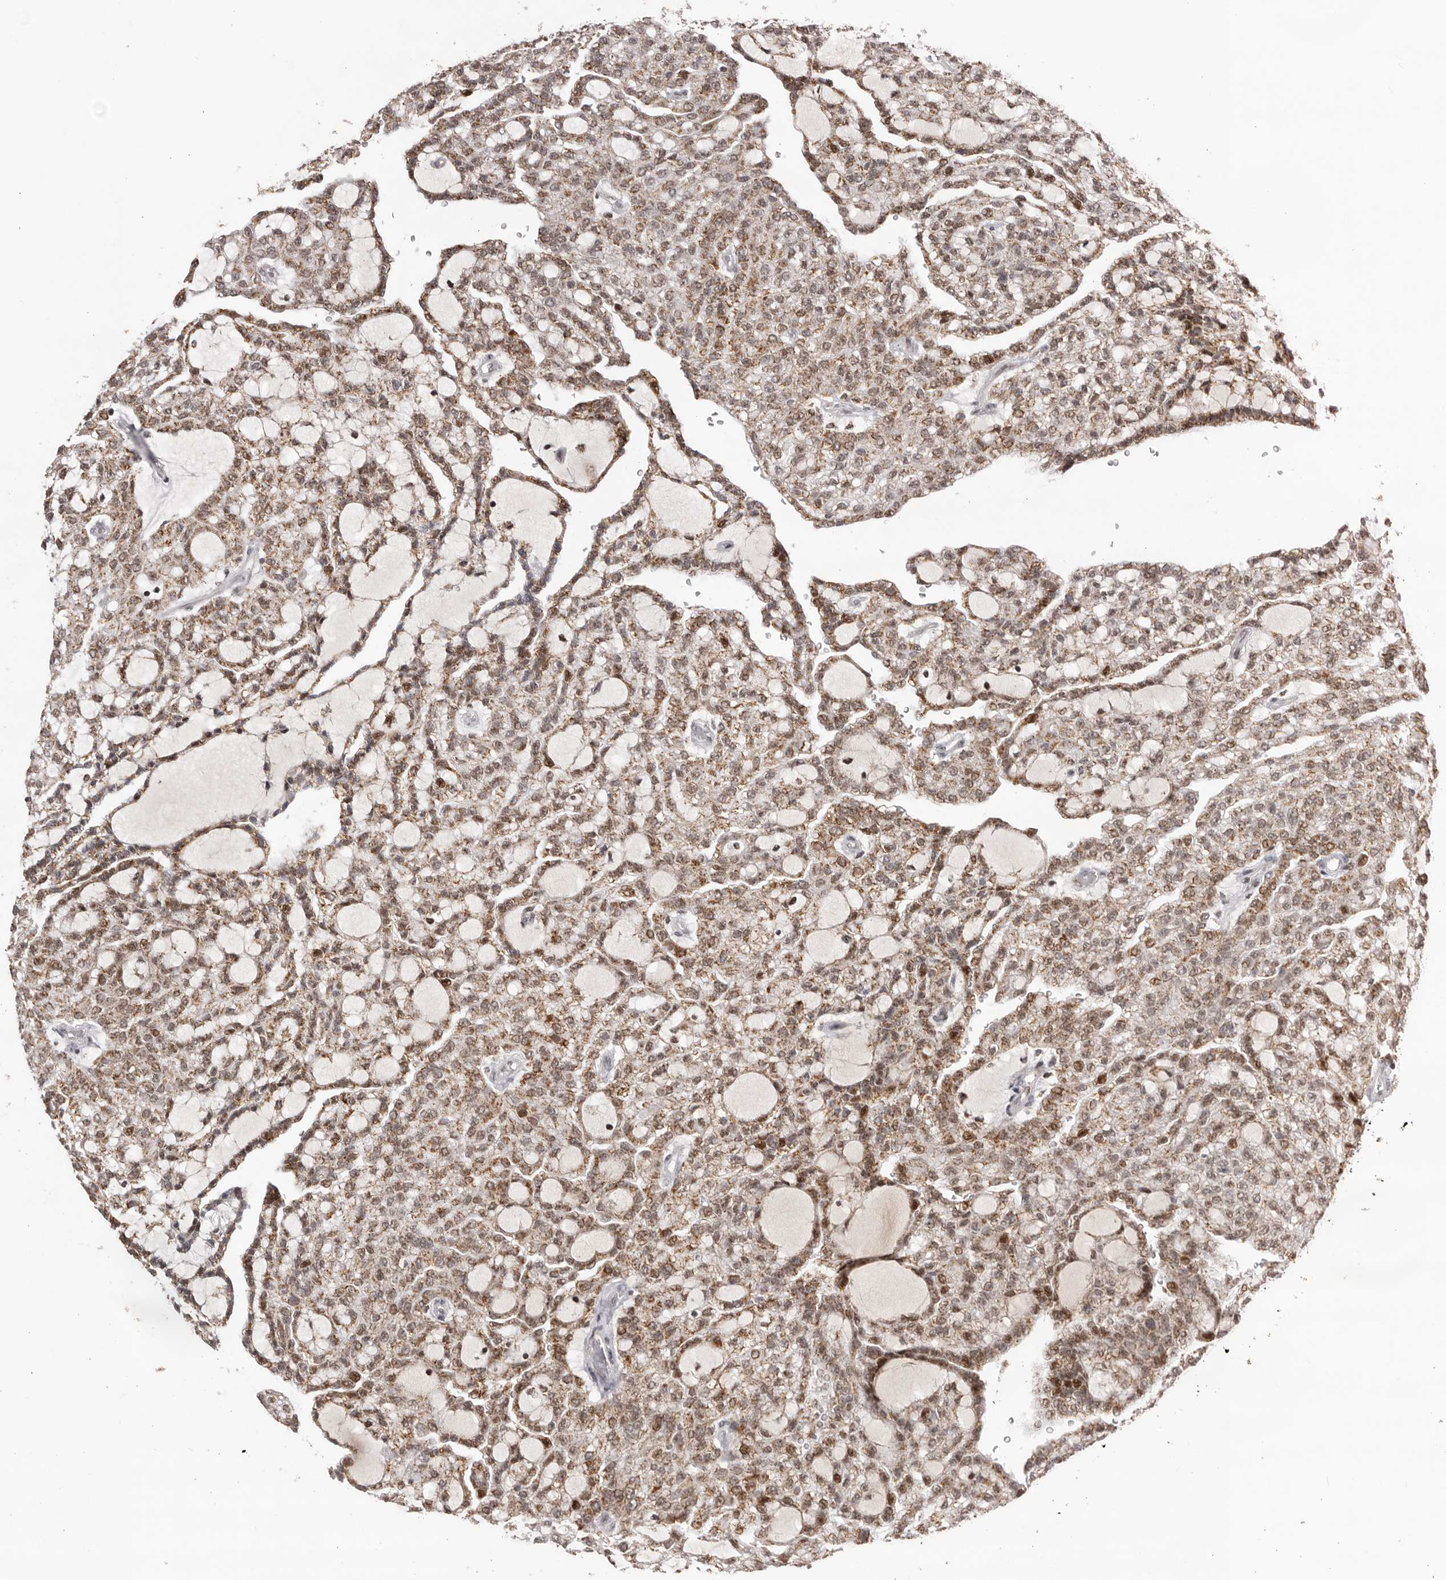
{"staining": {"intensity": "moderate", "quantity": ">75%", "location": "cytoplasmic/membranous,nuclear"}, "tissue": "renal cancer", "cell_type": "Tumor cells", "image_type": "cancer", "snomed": [{"axis": "morphology", "description": "Adenocarcinoma, NOS"}, {"axis": "topography", "description": "Kidney"}], "caption": "Immunohistochemistry (IHC) photomicrograph of human renal cancer stained for a protein (brown), which exhibits medium levels of moderate cytoplasmic/membranous and nuclear expression in about >75% of tumor cells.", "gene": "C17orf99", "patient": {"sex": "male", "age": 63}}